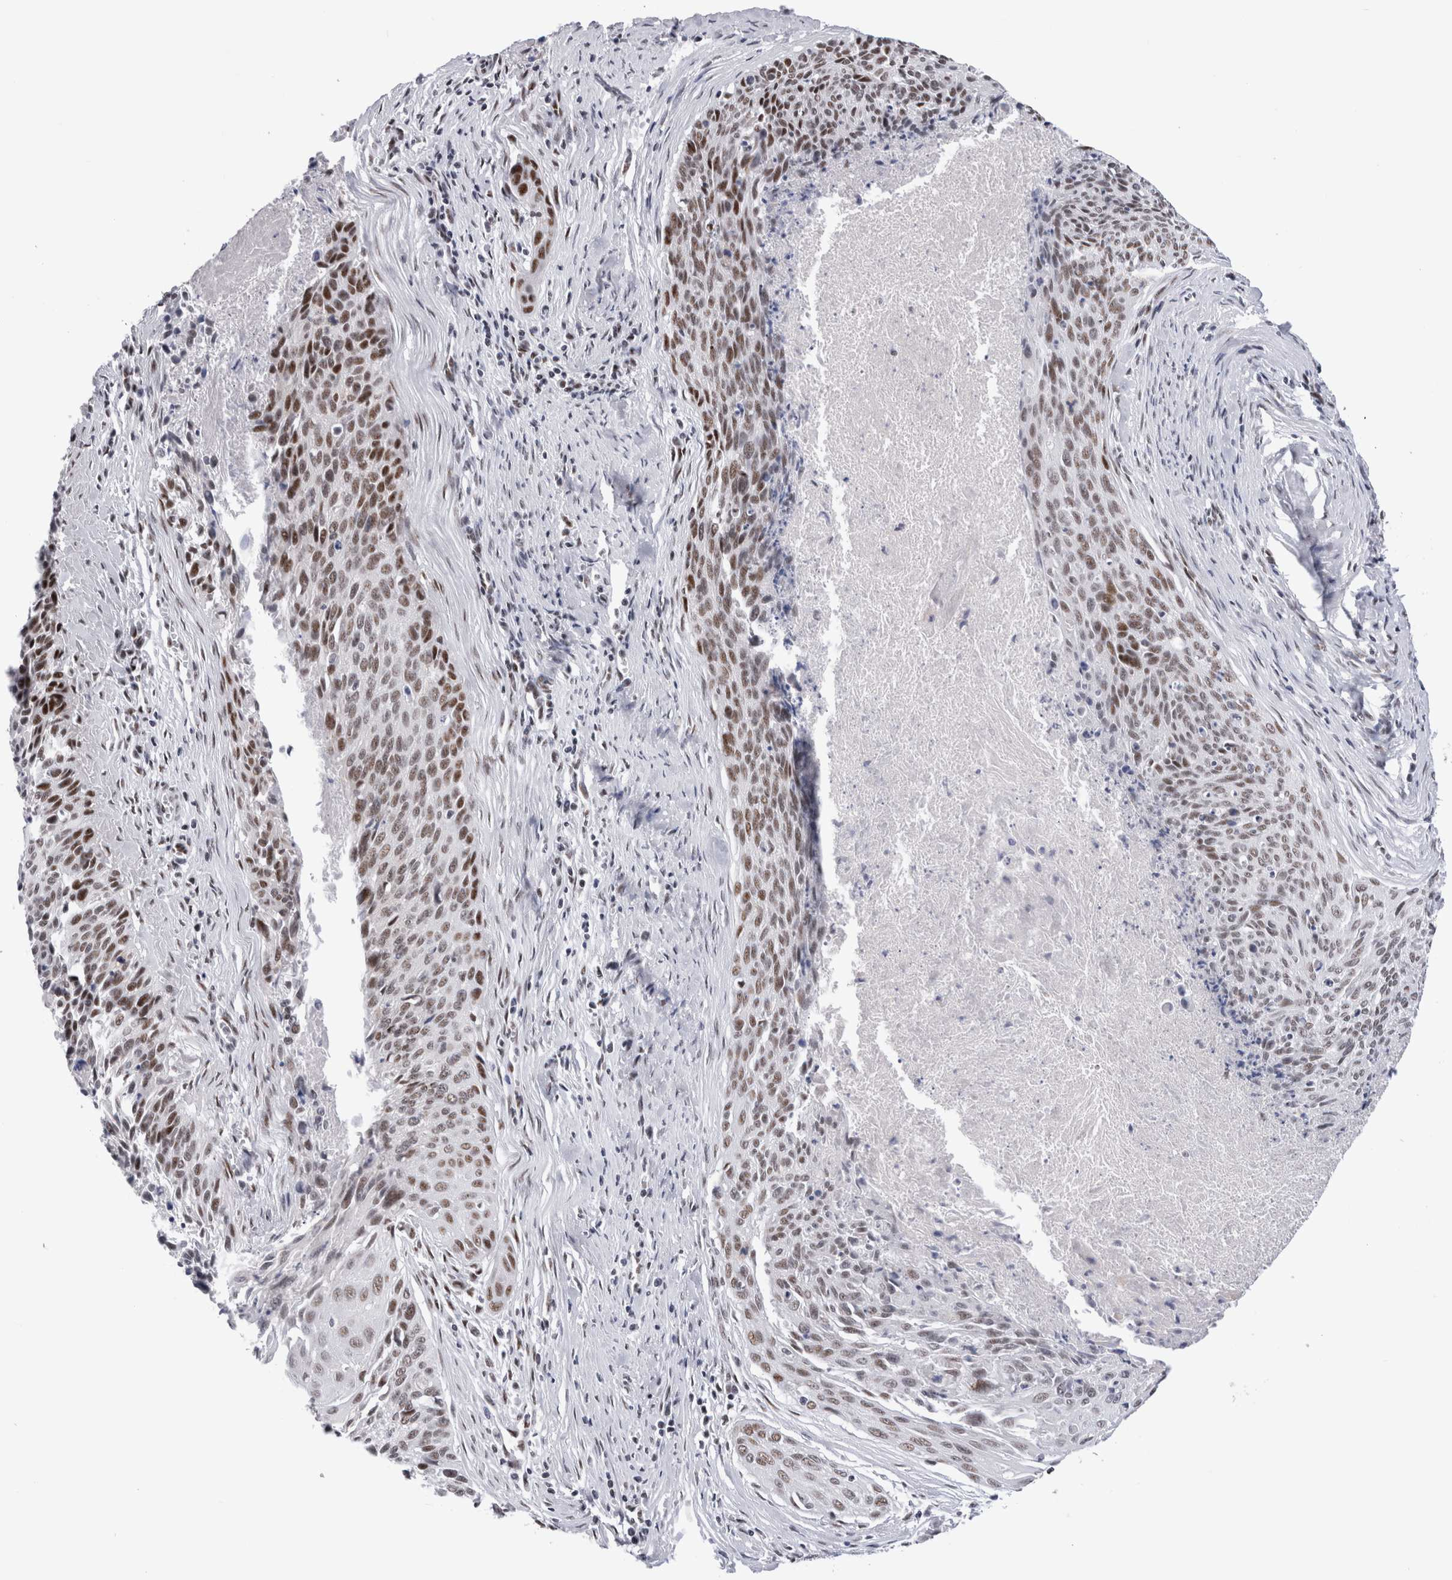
{"staining": {"intensity": "moderate", "quantity": ">75%", "location": "nuclear"}, "tissue": "cervical cancer", "cell_type": "Tumor cells", "image_type": "cancer", "snomed": [{"axis": "morphology", "description": "Squamous cell carcinoma, NOS"}, {"axis": "topography", "description": "Cervix"}], "caption": "Protein staining demonstrates moderate nuclear staining in about >75% of tumor cells in squamous cell carcinoma (cervical).", "gene": "RBM6", "patient": {"sex": "female", "age": 55}}